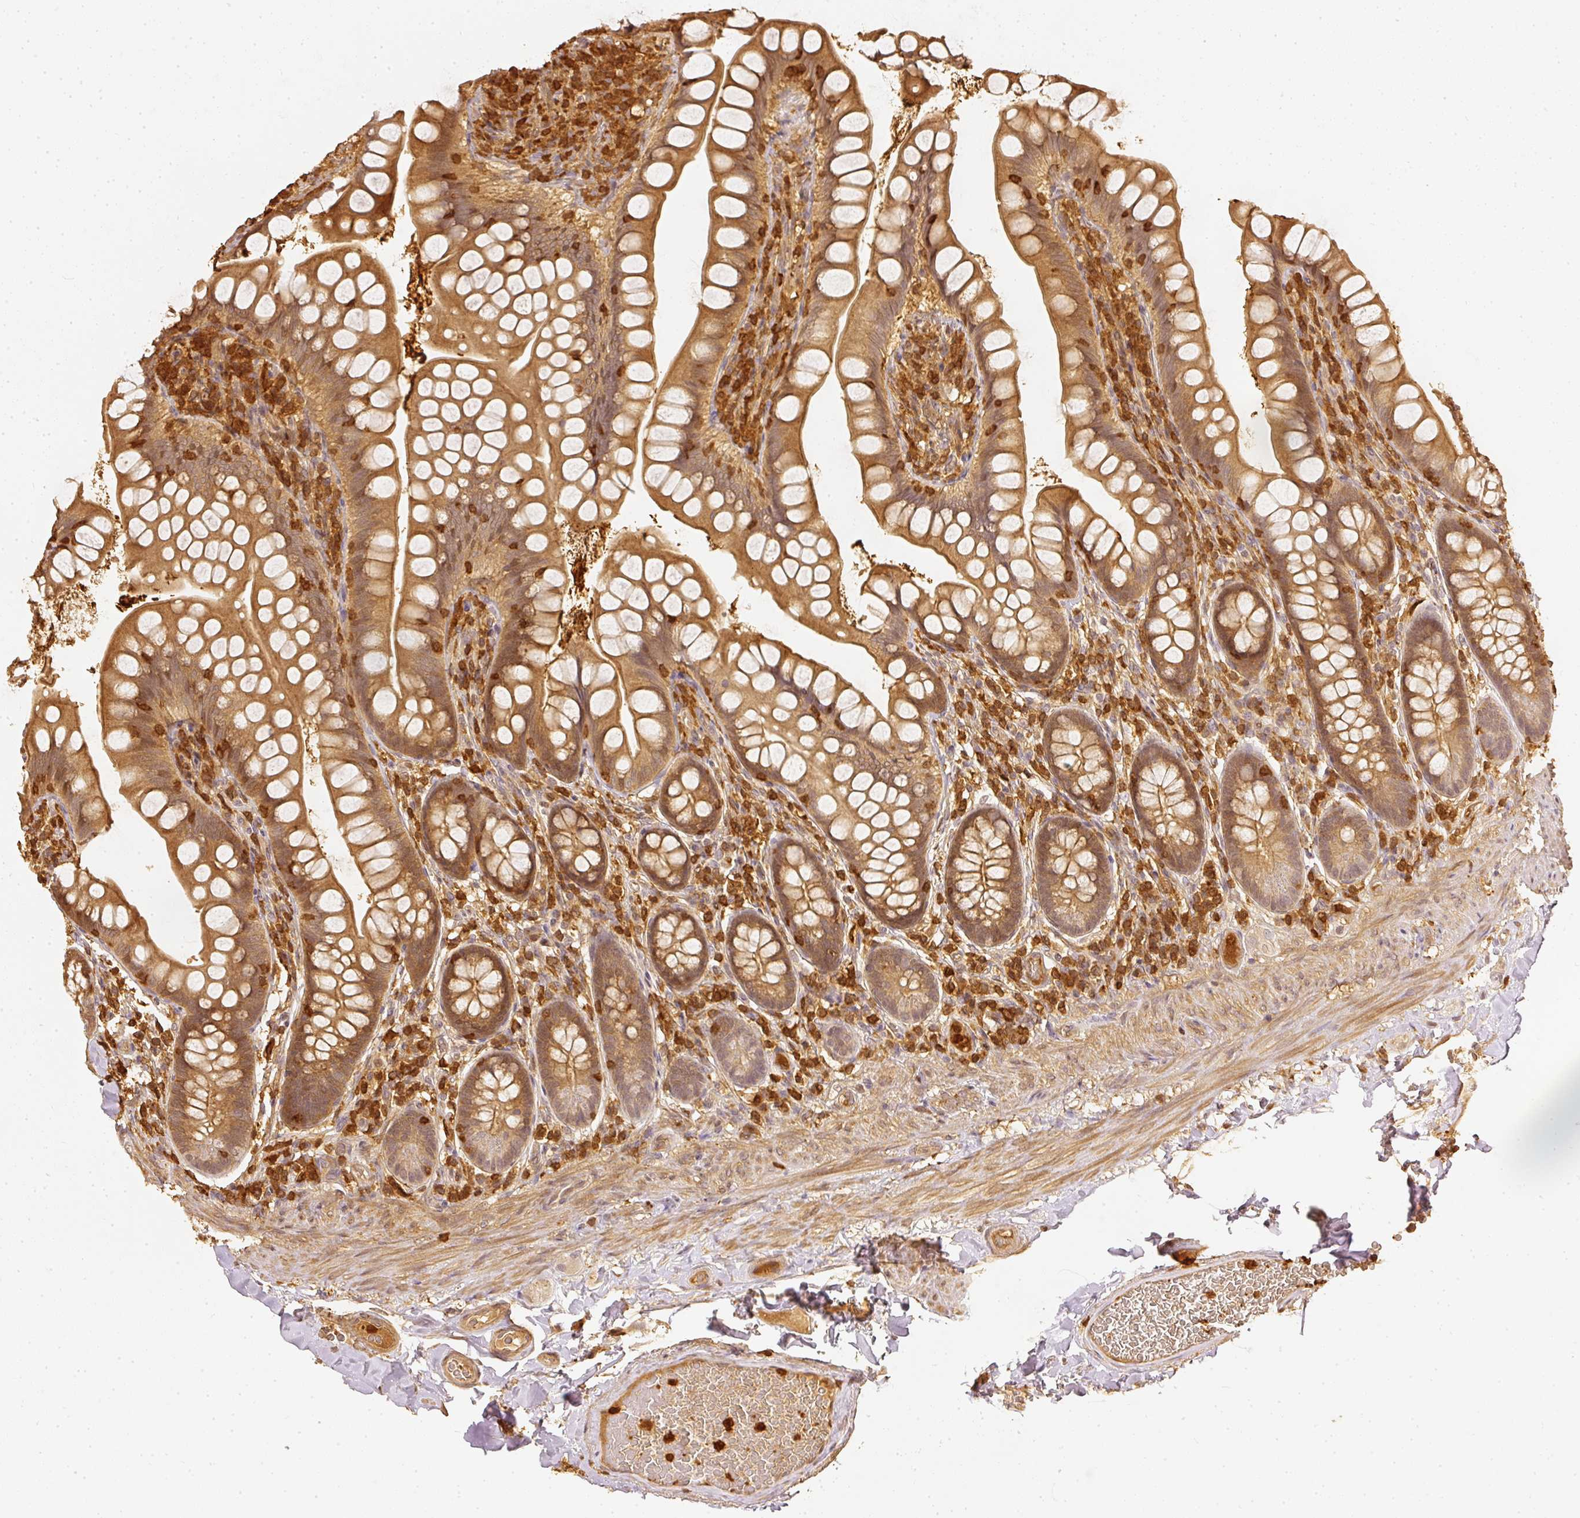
{"staining": {"intensity": "moderate", "quantity": ">75%", "location": "cytoplasmic/membranous"}, "tissue": "small intestine", "cell_type": "Glandular cells", "image_type": "normal", "snomed": [{"axis": "morphology", "description": "Normal tissue, NOS"}, {"axis": "topography", "description": "Small intestine"}], "caption": "Brown immunohistochemical staining in unremarkable human small intestine shows moderate cytoplasmic/membranous staining in about >75% of glandular cells.", "gene": "PFN1", "patient": {"sex": "male", "age": 70}}